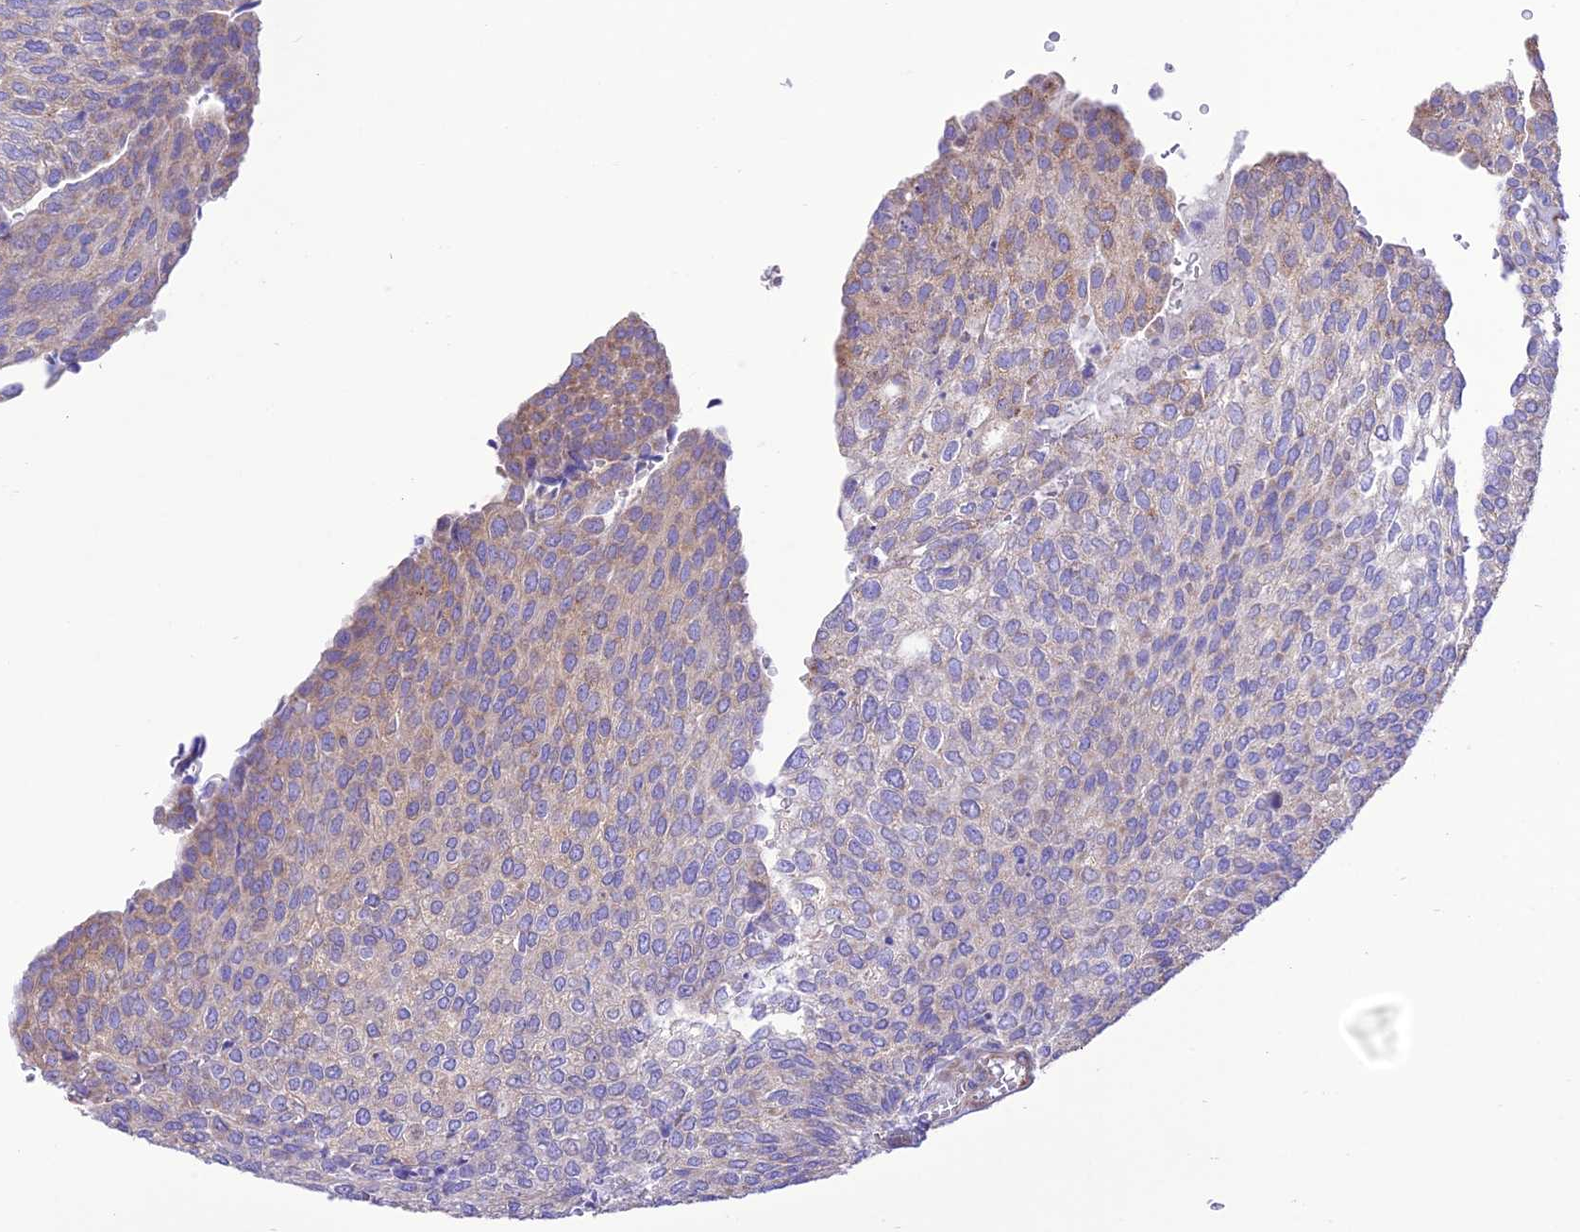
{"staining": {"intensity": "weak", "quantity": "<25%", "location": "cytoplasmic/membranous"}, "tissue": "urothelial cancer", "cell_type": "Tumor cells", "image_type": "cancer", "snomed": [{"axis": "morphology", "description": "Urothelial carcinoma, Low grade"}, {"axis": "topography", "description": "Urinary bladder"}], "caption": "Immunohistochemistry histopathology image of neoplastic tissue: human low-grade urothelial carcinoma stained with DAB (3,3'-diaminobenzidine) exhibits no significant protein positivity in tumor cells. The staining is performed using DAB (3,3'-diaminobenzidine) brown chromogen with nuclei counter-stained in using hematoxylin.", "gene": "MAP3K12", "patient": {"sex": "female", "age": 79}}